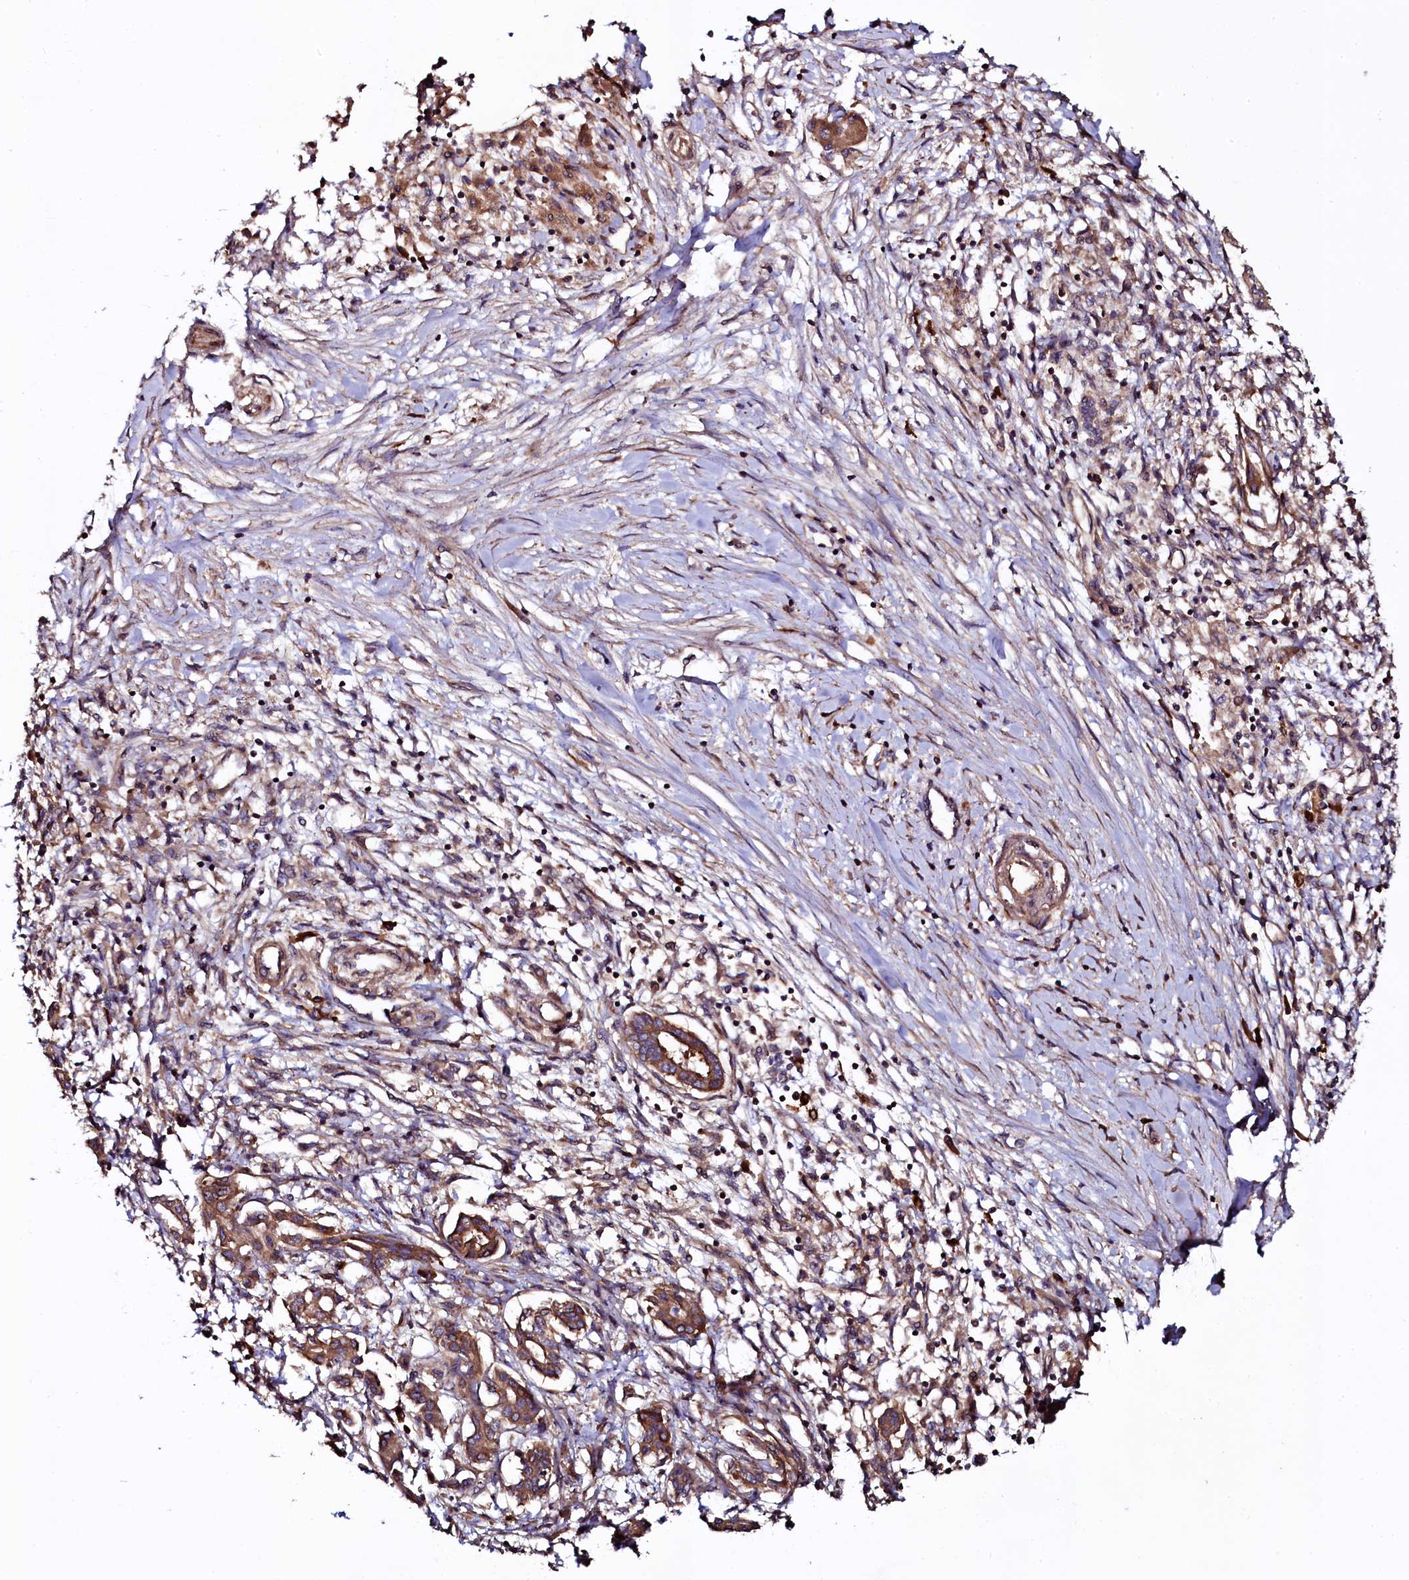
{"staining": {"intensity": "moderate", "quantity": ">75%", "location": "cytoplasmic/membranous"}, "tissue": "pancreatic cancer", "cell_type": "Tumor cells", "image_type": "cancer", "snomed": [{"axis": "morphology", "description": "Adenocarcinoma, NOS"}, {"axis": "topography", "description": "Pancreas"}], "caption": "DAB immunohistochemical staining of human pancreatic cancer (adenocarcinoma) exhibits moderate cytoplasmic/membranous protein staining in approximately >75% of tumor cells.", "gene": "USPL1", "patient": {"sex": "female", "age": 50}}